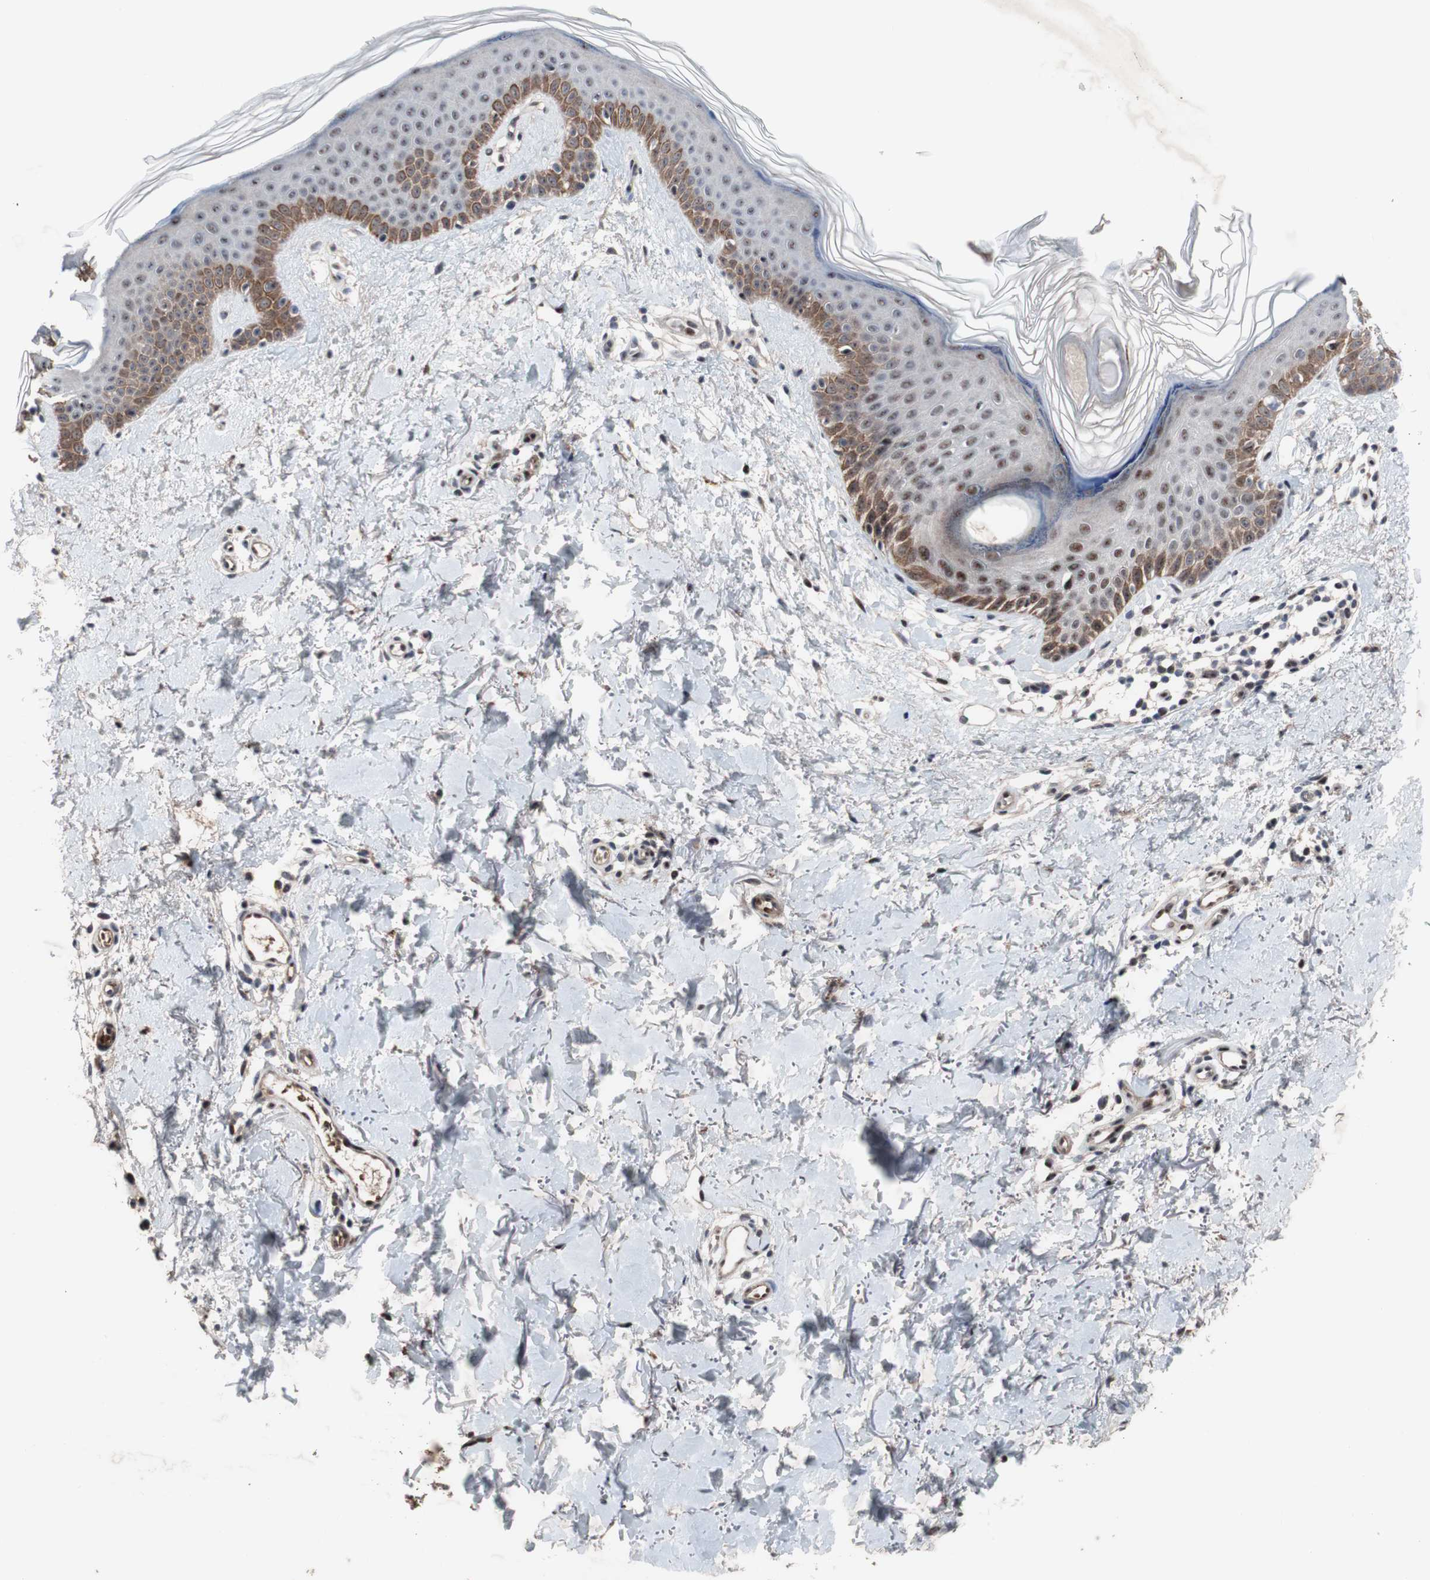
{"staining": {"intensity": "negative", "quantity": "none", "location": "none"}, "tissue": "skin", "cell_type": "Fibroblasts", "image_type": "normal", "snomed": [{"axis": "morphology", "description": "Normal tissue, NOS"}, {"axis": "topography", "description": "Skin"}], "caption": "A high-resolution micrograph shows immunohistochemistry (IHC) staining of unremarkable skin, which demonstrates no significant expression in fibroblasts.", "gene": "PINX1", "patient": {"sex": "female", "age": 56}}